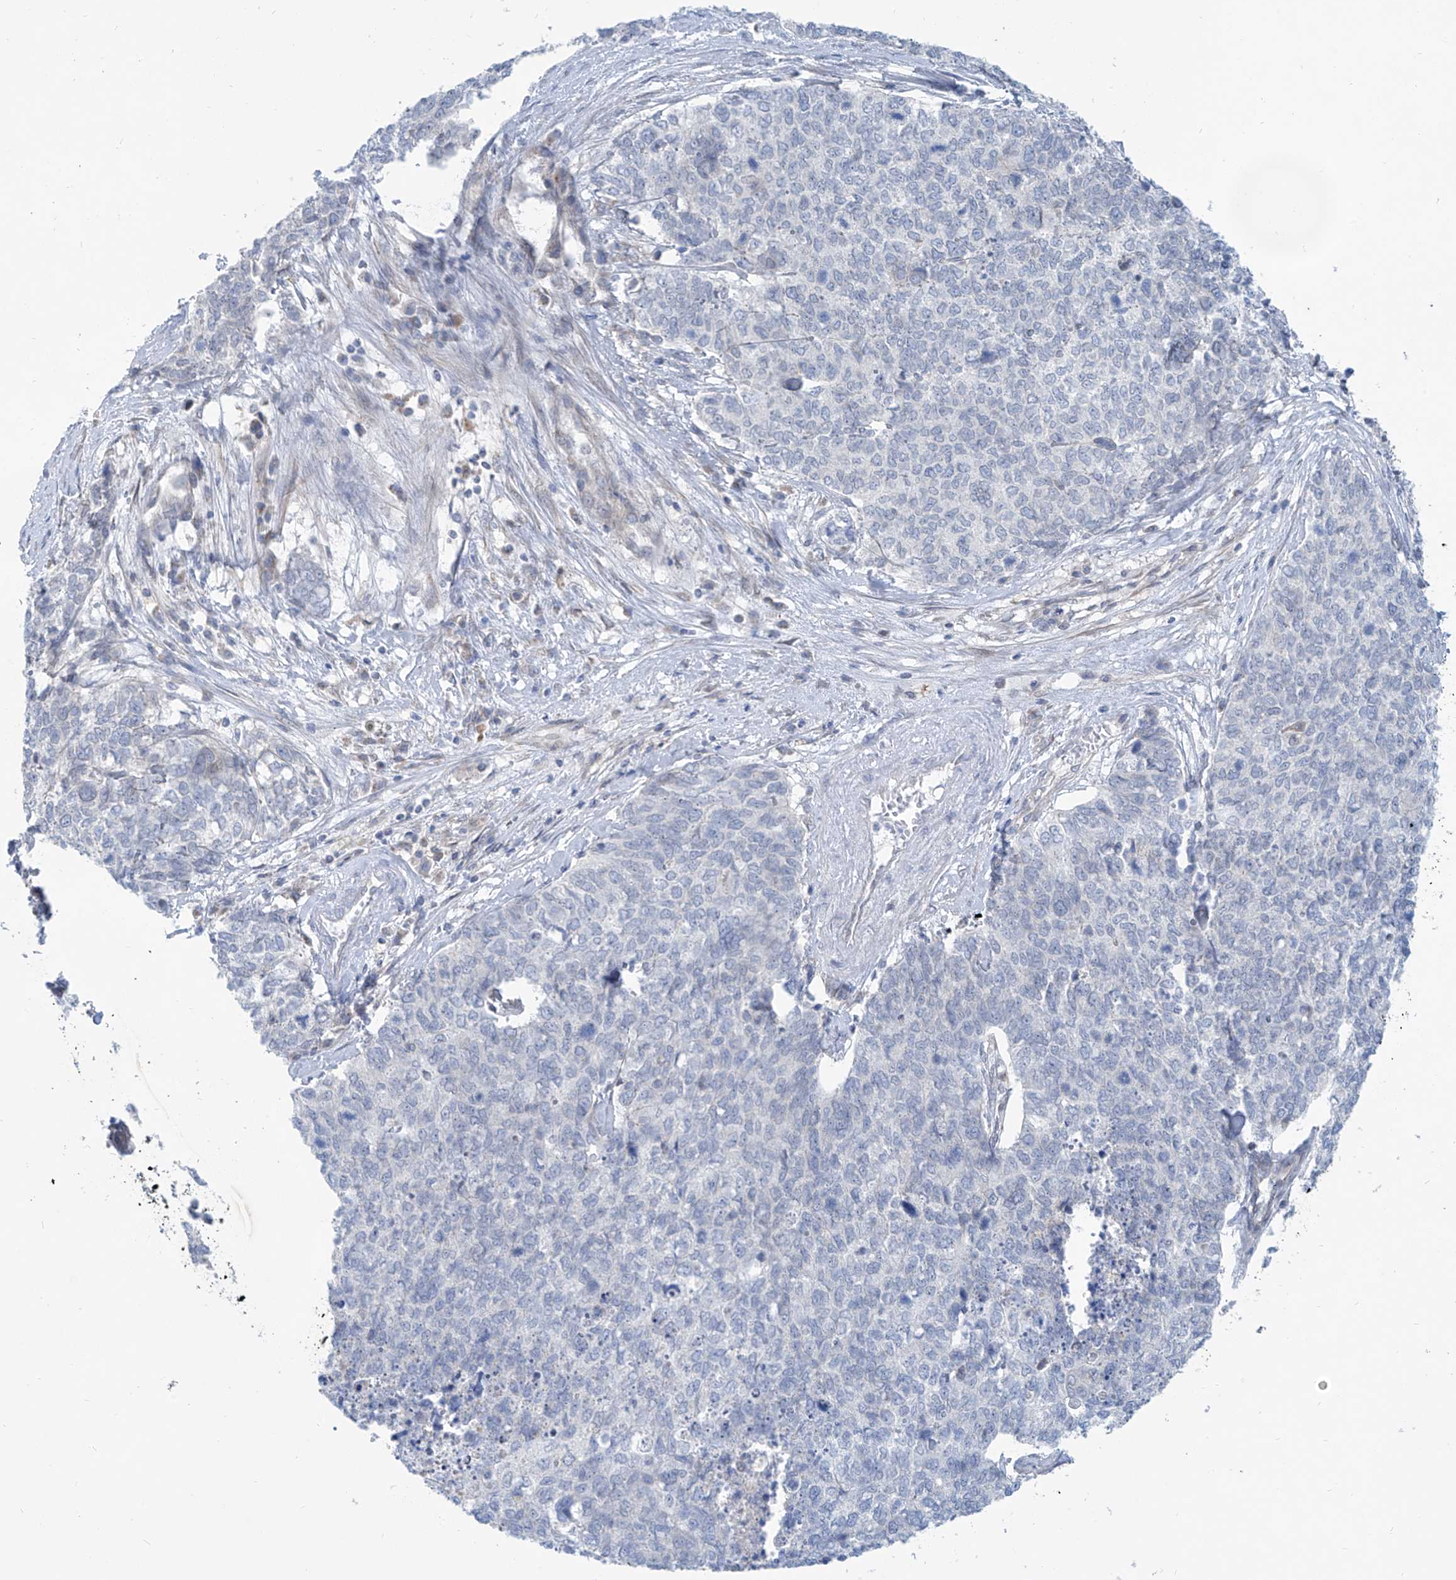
{"staining": {"intensity": "negative", "quantity": "none", "location": "none"}, "tissue": "cervical cancer", "cell_type": "Tumor cells", "image_type": "cancer", "snomed": [{"axis": "morphology", "description": "Squamous cell carcinoma, NOS"}, {"axis": "topography", "description": "Cervix"}], "caption": "DAB (3,3'-diaminobenzidine) immunohistochemical staining of human squamous cell carcinoma (cervical) reveals no significant positivity in tumor cells. (DAB (3,3'-diaminobenzidine) IHC, high magnification).", "gene": "KRTAP25-1", "patient": {"sex": "female", "age": 63}}